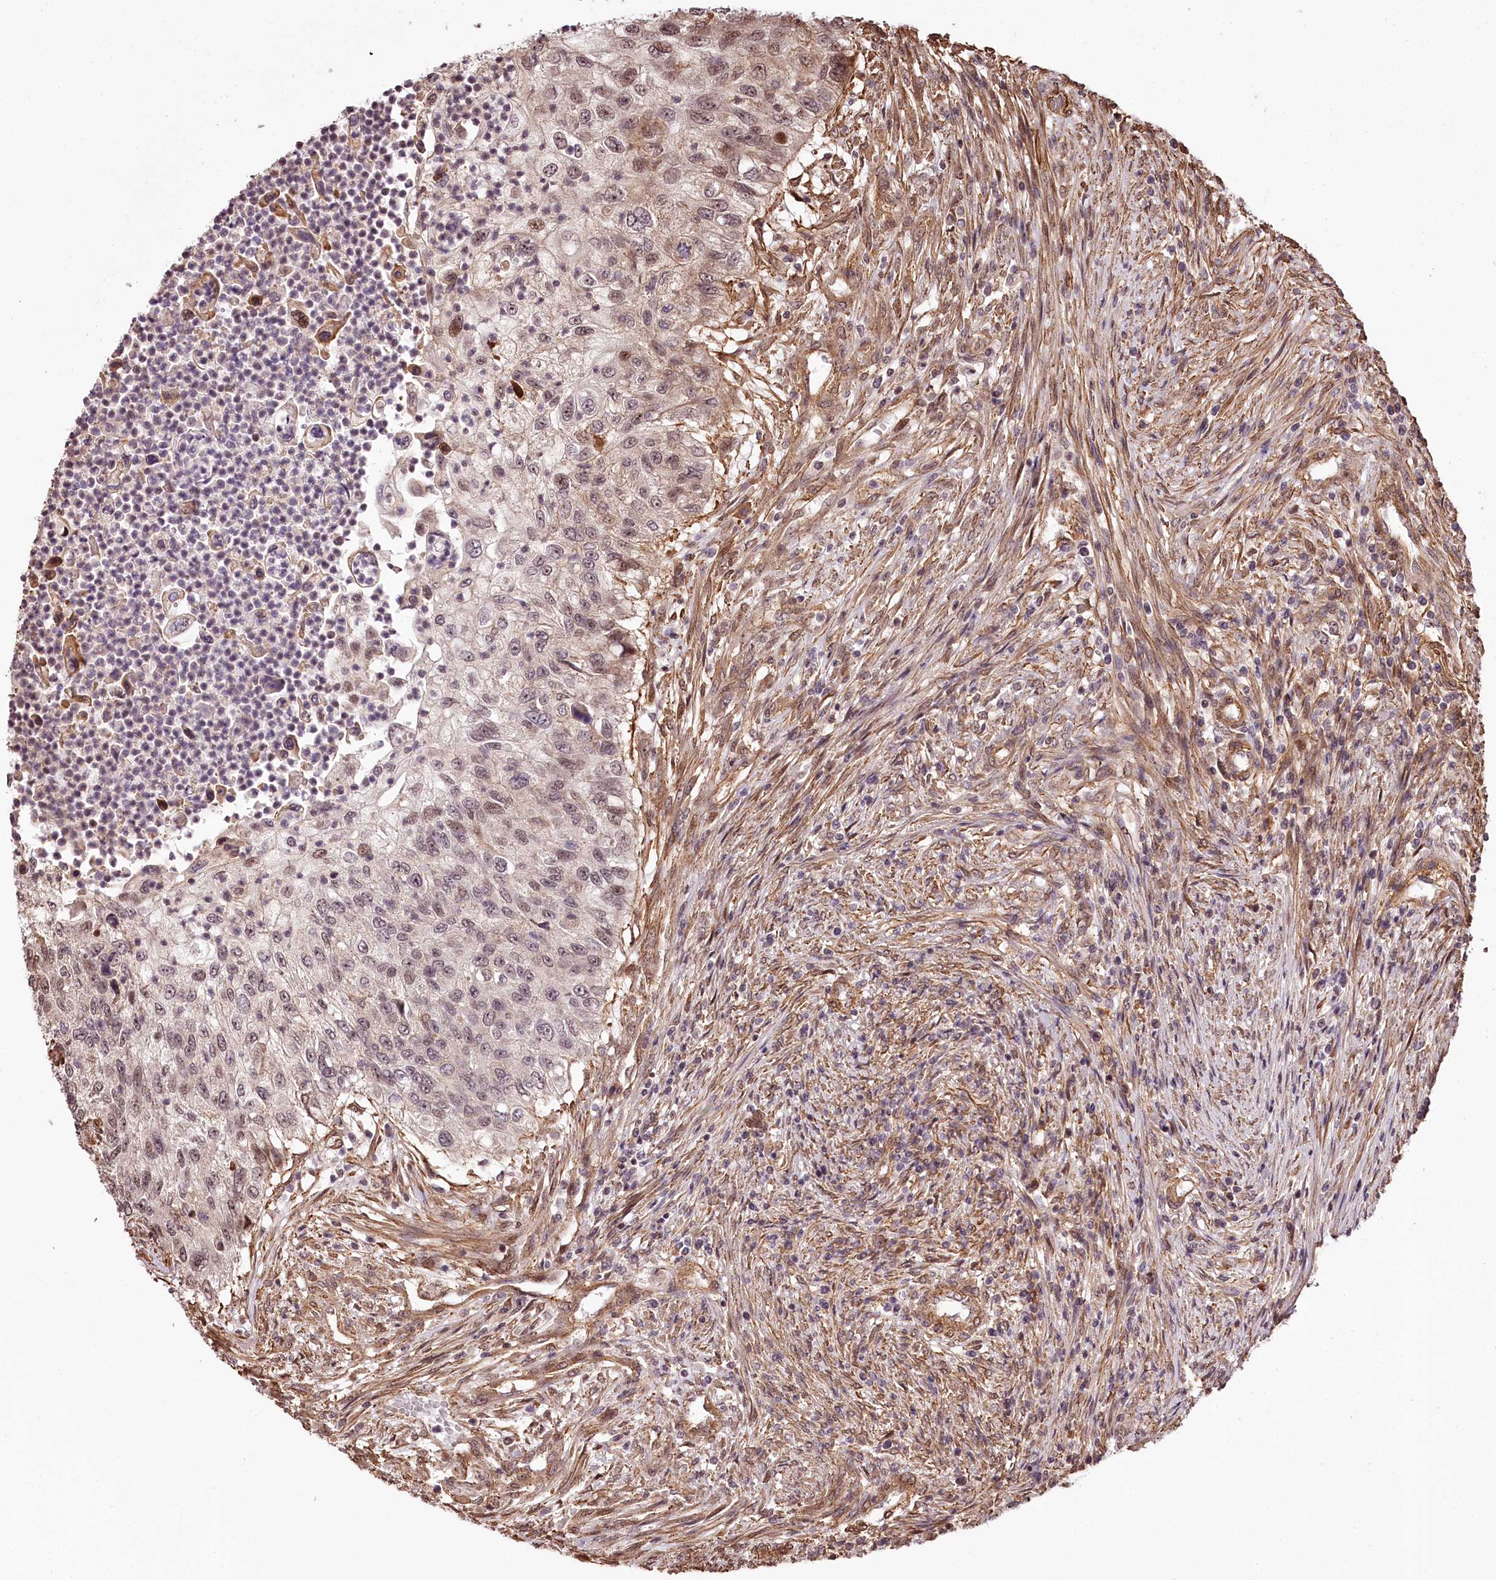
{"staining": {"intensity": "weak", "quantity": "<25%", "location": "nuclear"}, "tissue": "urothelial cancer", "cell_type": "Tumor cells", "image_type": "cancer", "snomed": [{"axis": "morphology", "description": "Urothelial carcinoma, High grade"}, {"axis": "topography", "description": "Urinary bladder"}], "caption": "IHC micrograph of neoplastic tissue: human urothelial cancer stained with DAB (3,3'-diaminobenzidine) displays no significant protein staining in tumor cells.", "gene": "TTC33", "patient": {"sex": "female", "age": 60}}